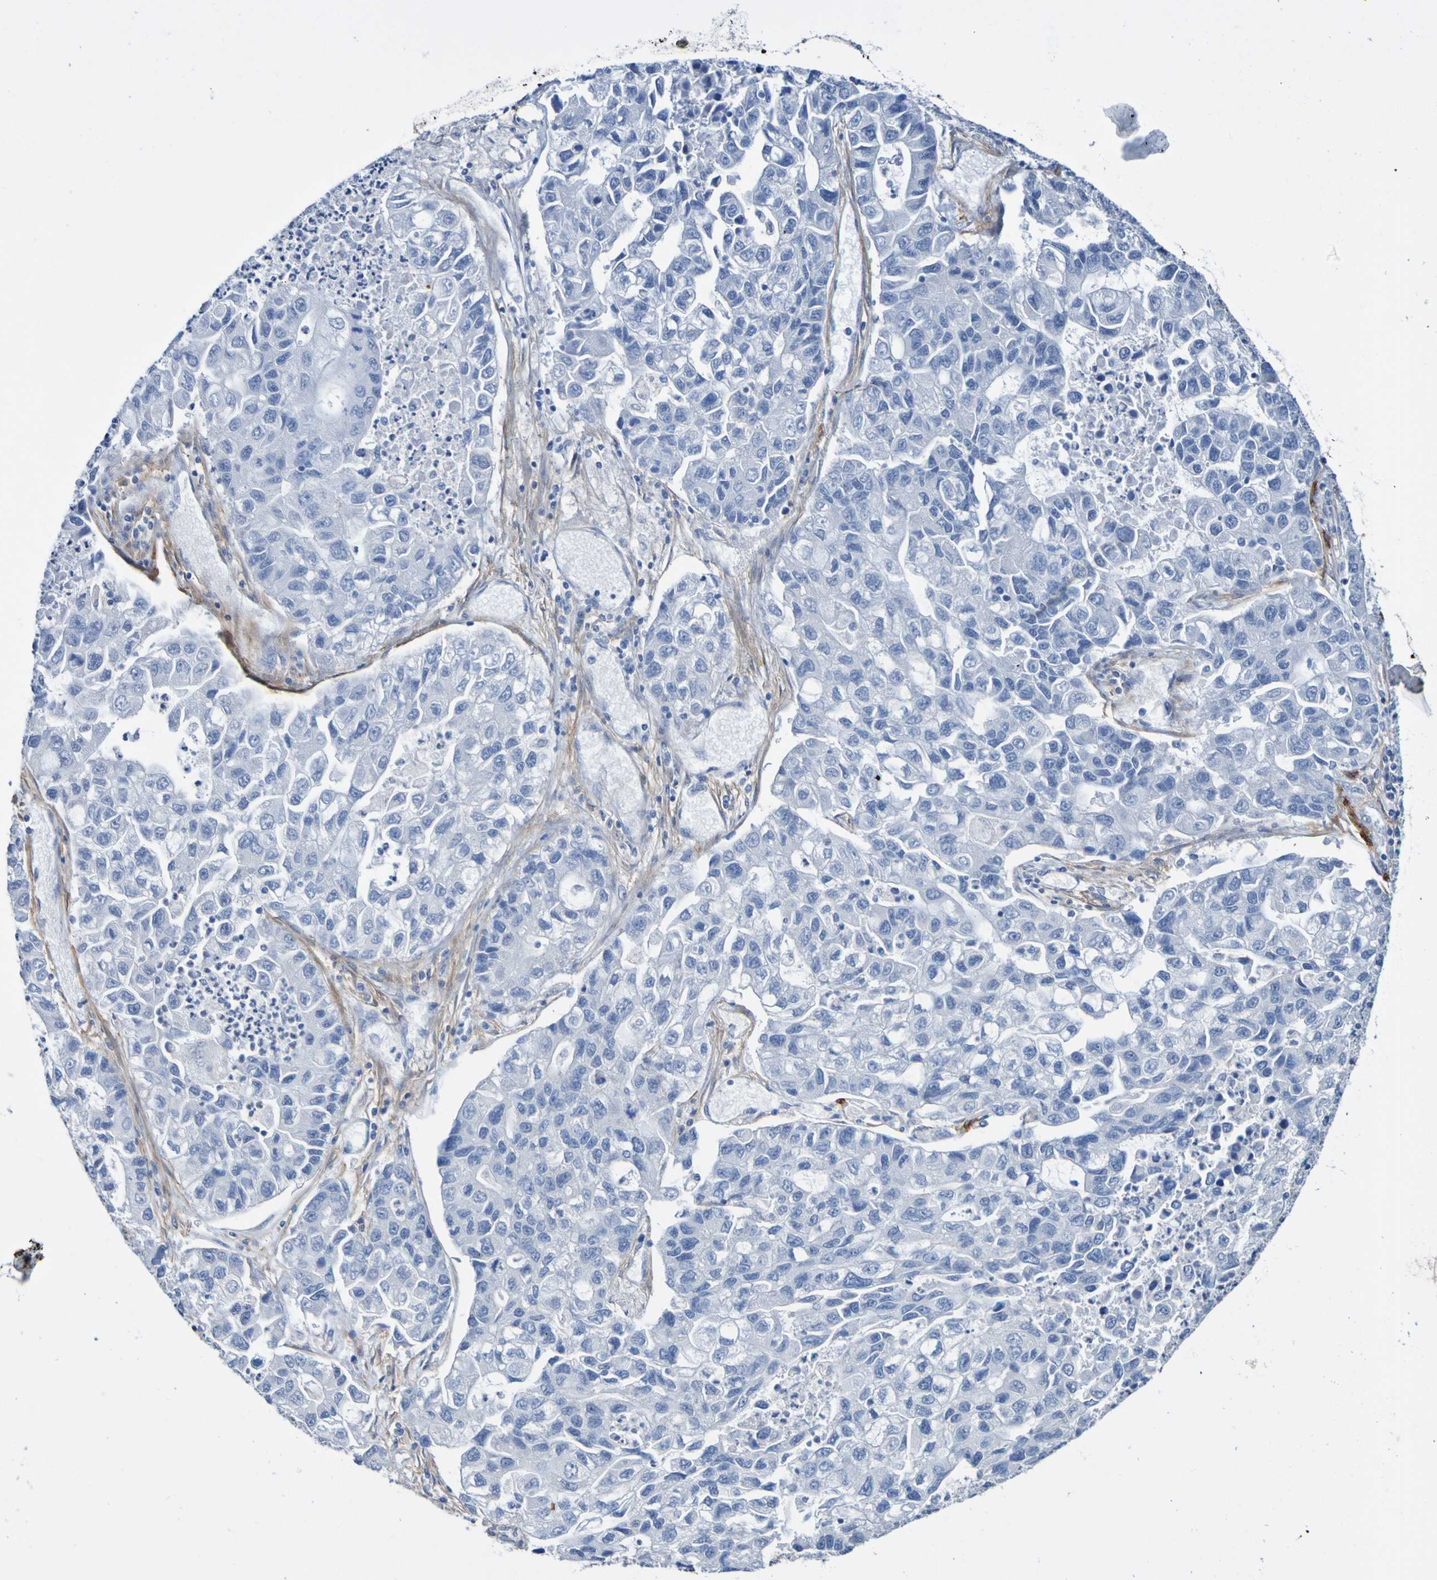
{"staining": {"intensity": "negative", "quantity": "none", "location": "none"}, "tissue": "lung cancer", "cell_type": "Tumor cells", "image_type": "cancer", "snomed": [{"axis": "morphology", "description": "Adenocarcinoma, NOS"}, {"axis": "topography", "description": "Lung"}], "caption": "There is no significant staining in tumor cells of lung adenocarcinoma.", "gene": "SGCB", "patient": {"sex": "female", "age": 51}}